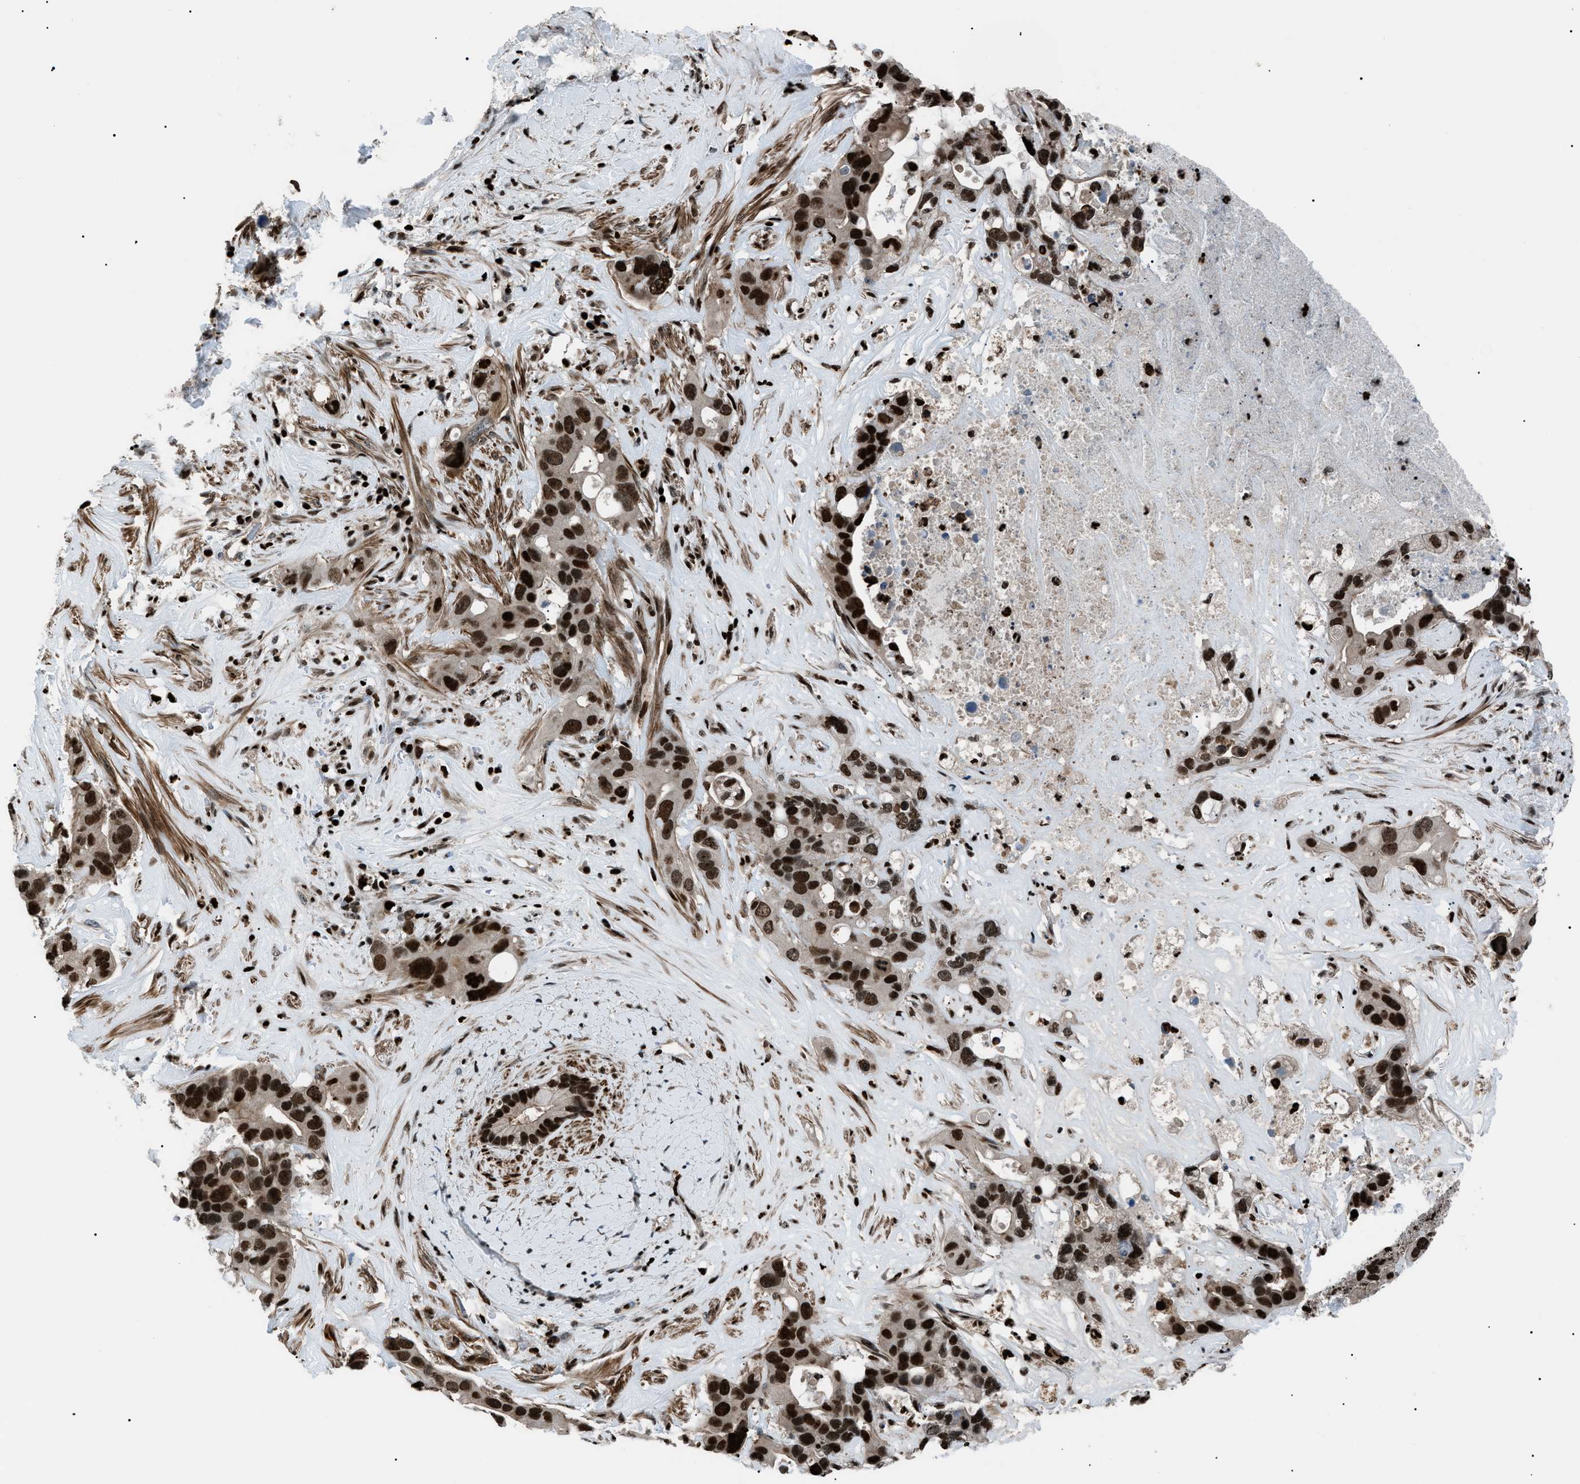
{"staining": {"intensity": "strong", "quantity": ">75%", "location": "nuclear"}, "tissue": "liver cancer", "cell_type": "Tumor cells", "image_type": "cancer", "snomed": [{"axis": "morphology", "description": "Cholangiocarcinoma"}, {"axis": "topography", "description": "Liver"}], "caption": "A photomicrograph showing strong nuclear positivity in approximately >75% of tumor cells in liver cancer (cholangiocarcinoma), as visualized by brown immunohistochemical staining.", "gene": "PRKX", "patient": {"sex": "female", "age": 65}}